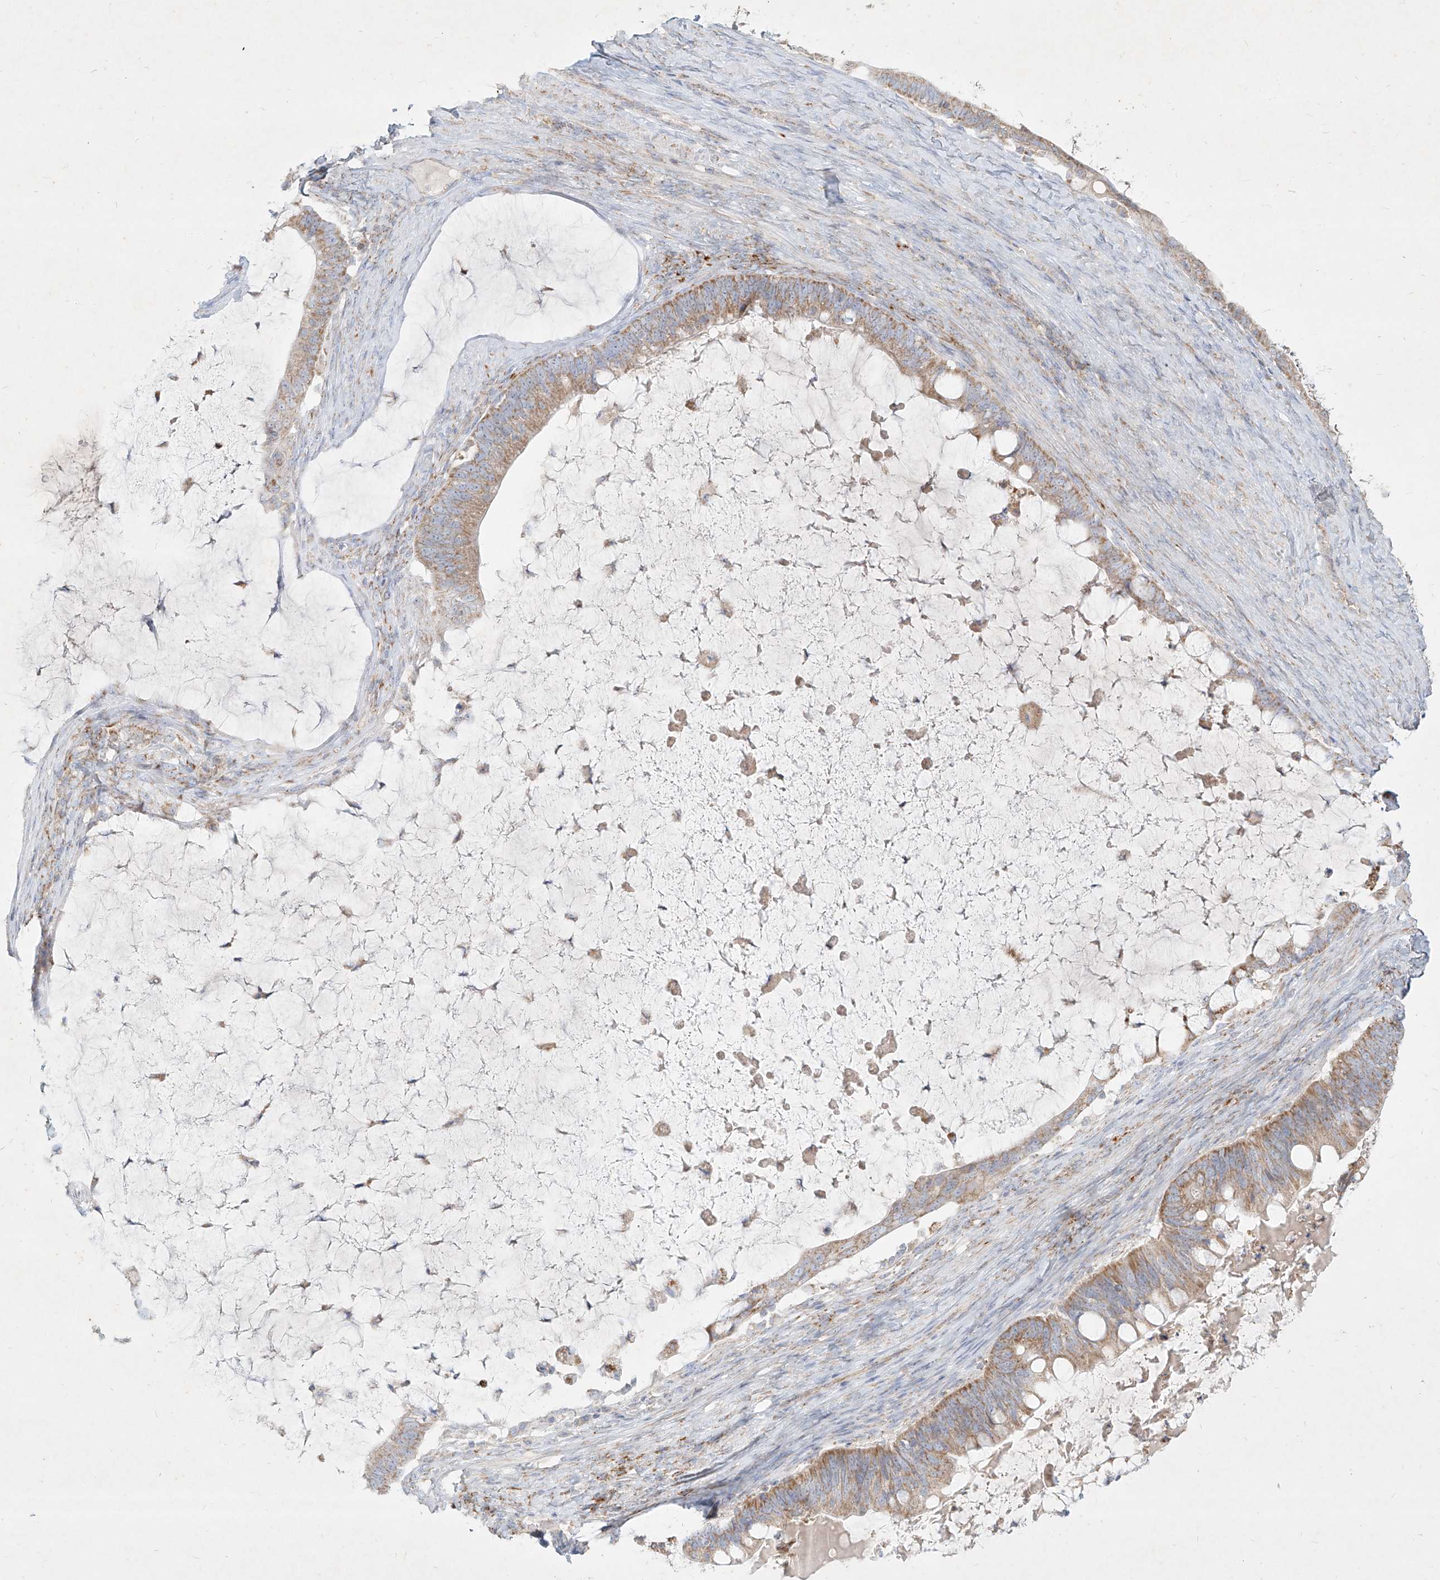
{"staining": {"intensity": "moderate", "quantity": ">75%", "location": "cytoplasmic/membranous"}, "tissue": "ovarian cancer", "cell_type": "Tumor cells", "image_type": "cancer", "snomed": [{"axis": "morphology", "description": "Cystadenocarcinoma, mucinous, NOS"}, {"axis": "topography", "description": "Ovary"}], "caption": "Protein staining reveals moderate cytoplasmic/membranous staining in about >75% of tumor cells in mucinous cystadenocarcinoma (ovarian).", "gene": "MTX2", "patient": {"sex": "female", "age": 61}}